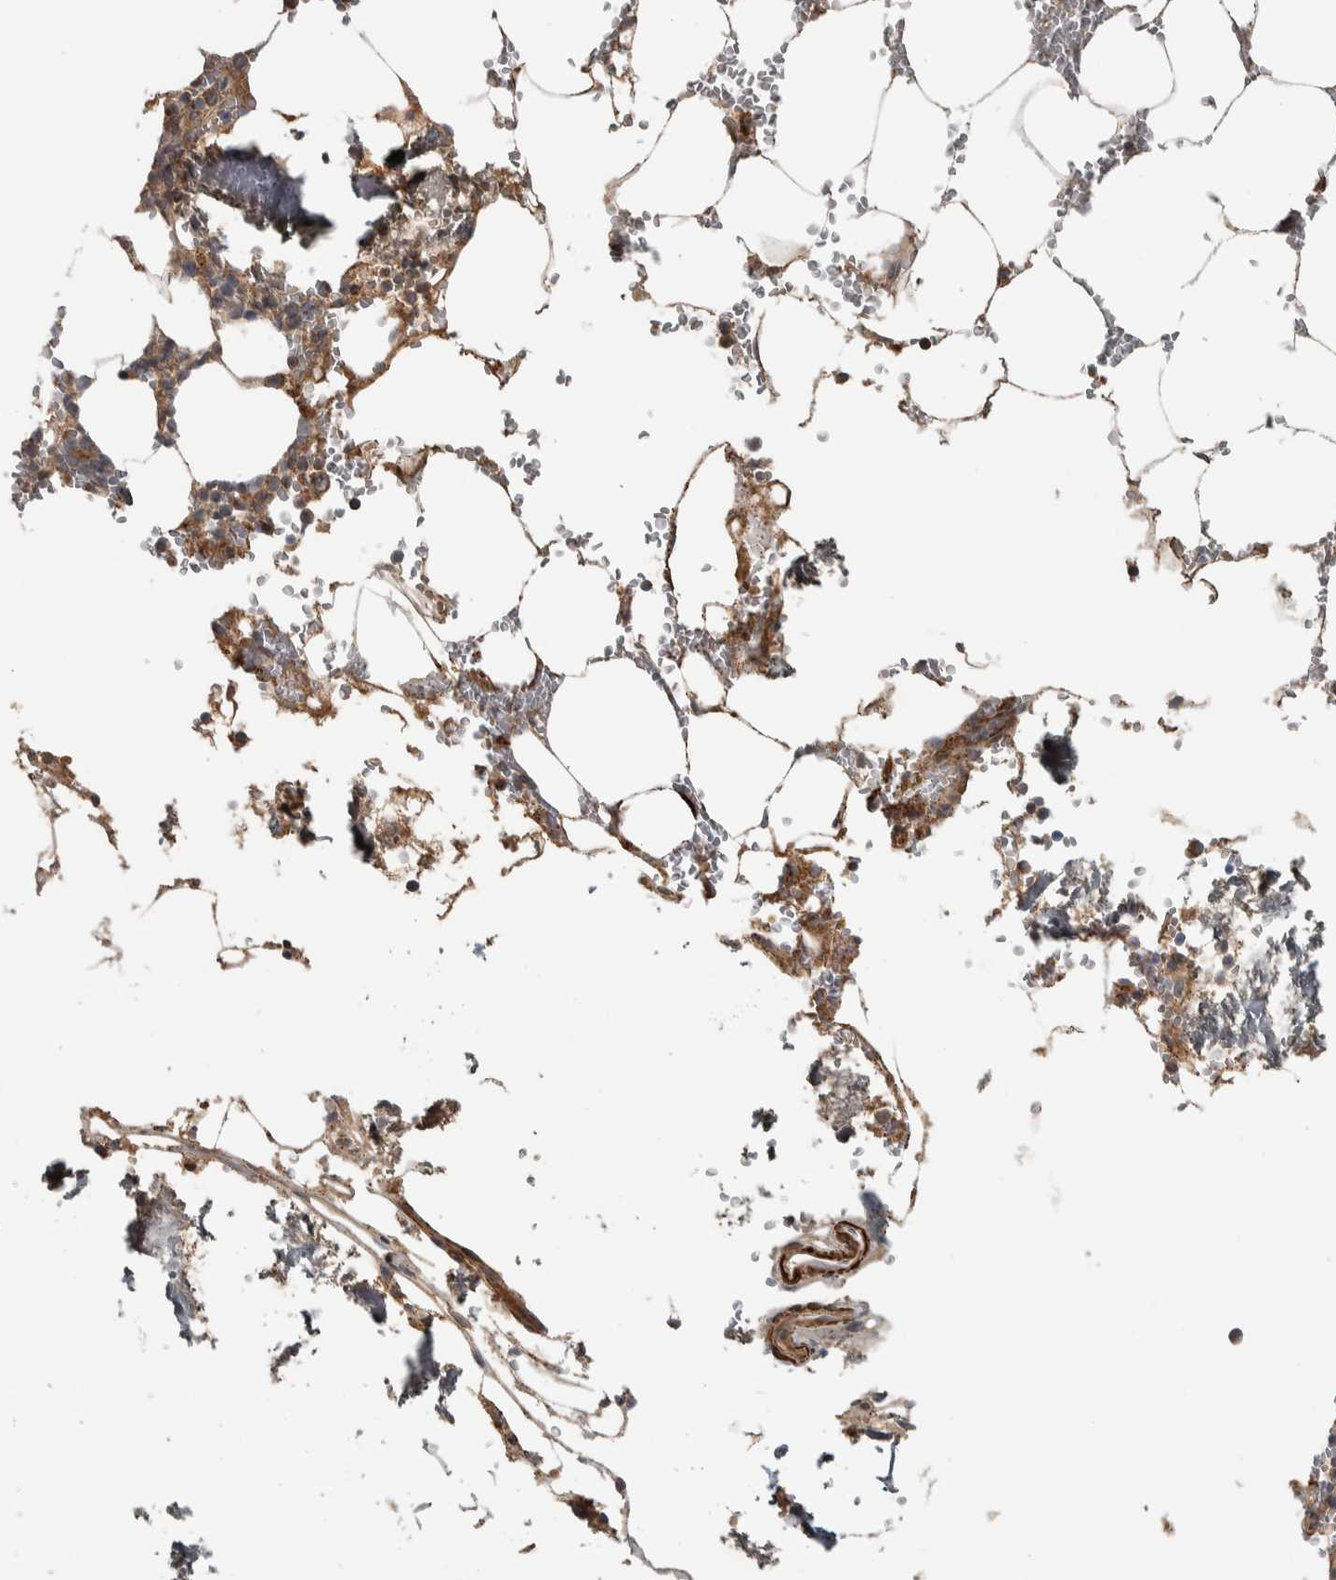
{"staining": {"intensity": "weak", "quantity": "<25%", "location": "cytoplasmic/membranous"}, "tissue": "bone marrow", "cell_type": "Hematopoietic cells", "image_type": "normal", "snomed": [{"axis": "morphology", "description": "Normal tissue, NOS"}, {"axis": "topography", "description": "Bone marrow"}], "caption": "IHC of normal bone marrow exhibits no staining in hematopoietic cells.", "gene": "LBHD1", "patient": {"sex": "male", "age": 70}}